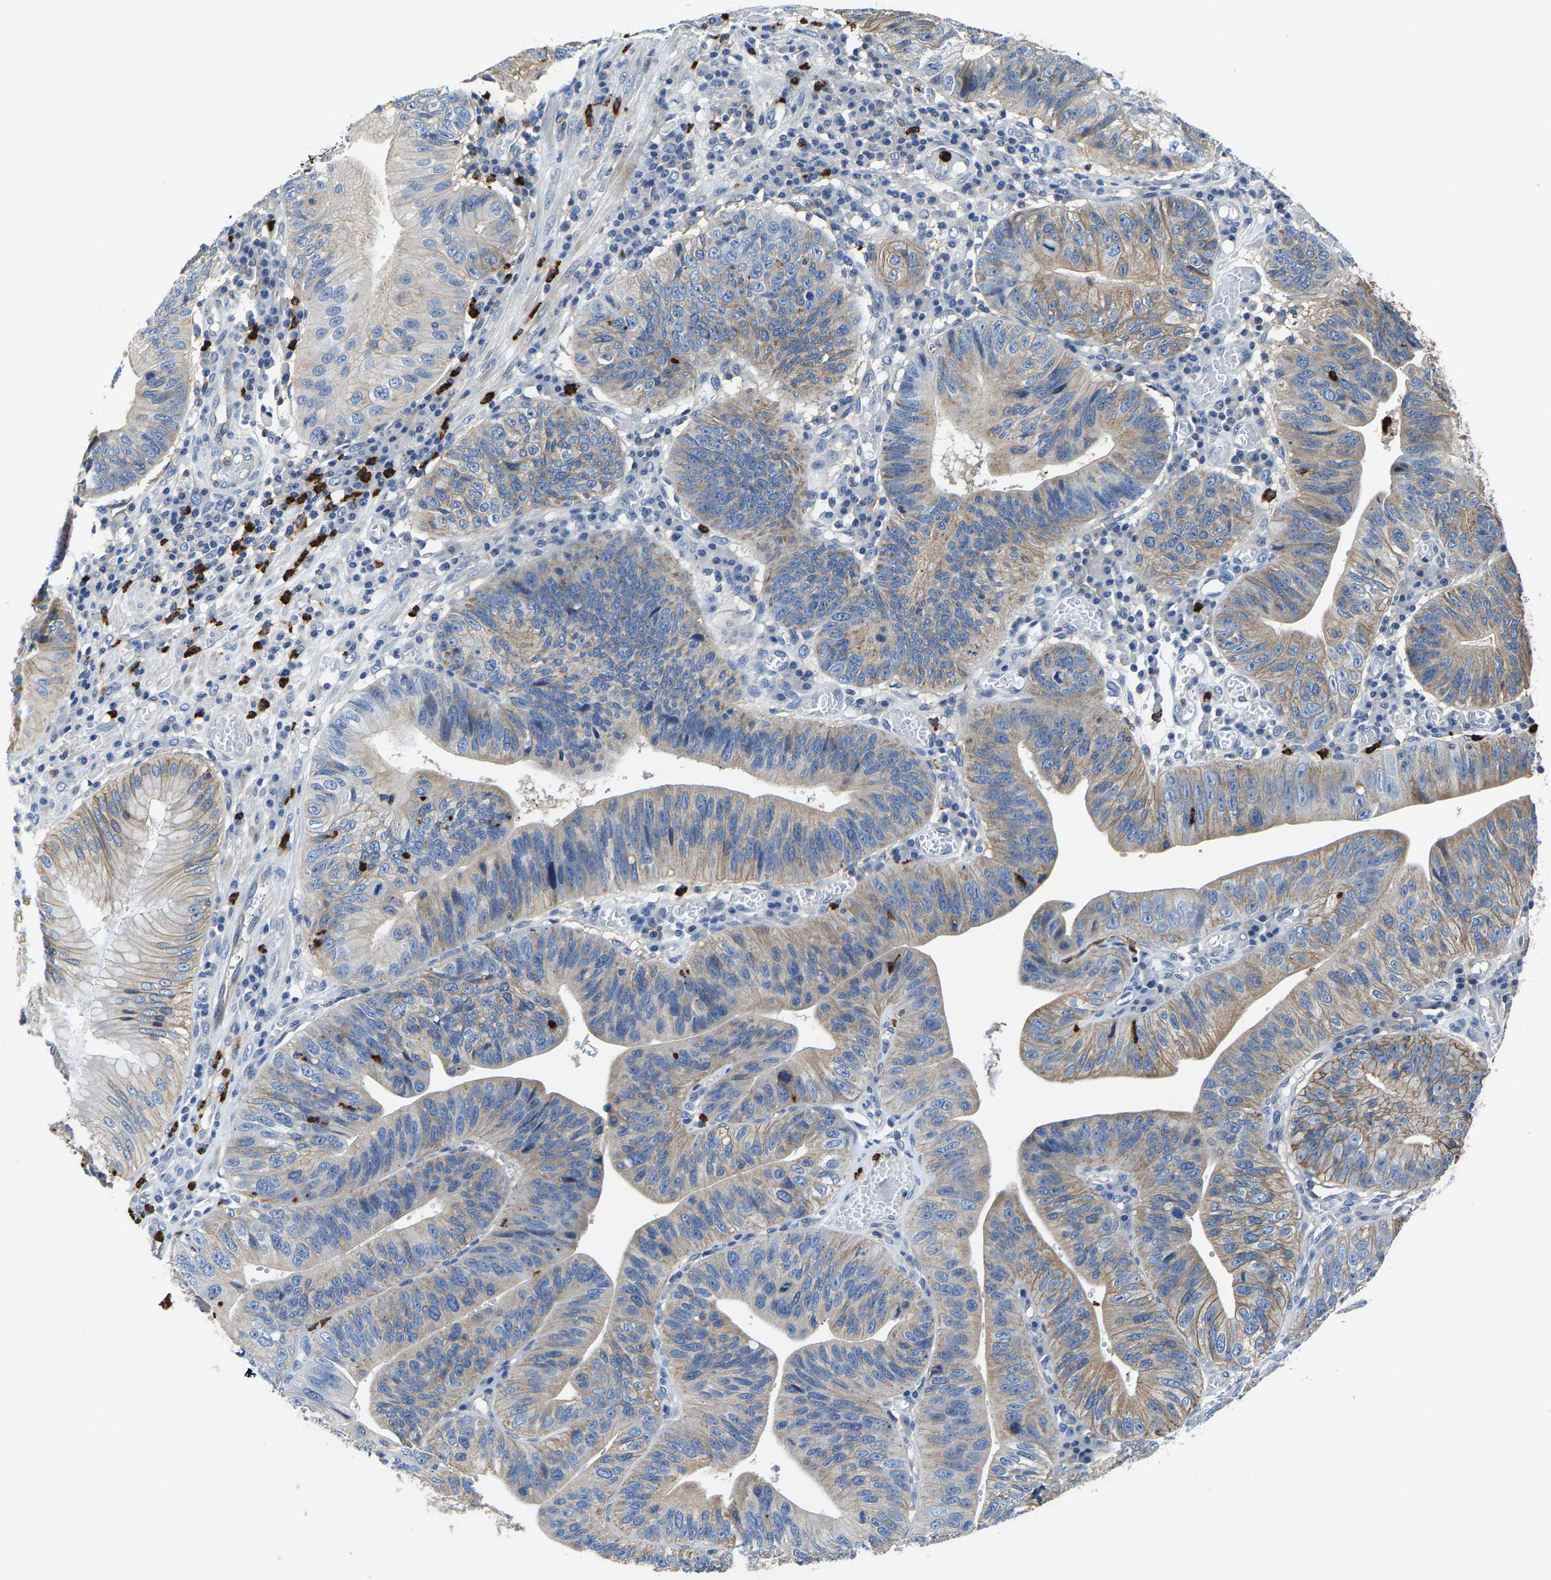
{"staining": {"intensity": "weak", "quantity": "25%-75%", "location": "cytoplasmic/membranous"}, "tissue": "stomach cancer", "cell_type": "Tumor cells", "image_type": "cancer", "snomed": [{"axis": "morphology", "description": "Adenocarcinoma, NOS"}, {"axis": "topography", "description": "Stomach"}], "caption": "Adenocarcinoma (stomach) stained with a brown dye demonstrates weak cytoplasmic/membranous positive staining in approximately 25%-75% of tumor cells.", "gene": "TRAF6", "patient": {"sex": "male", "age": 59}}